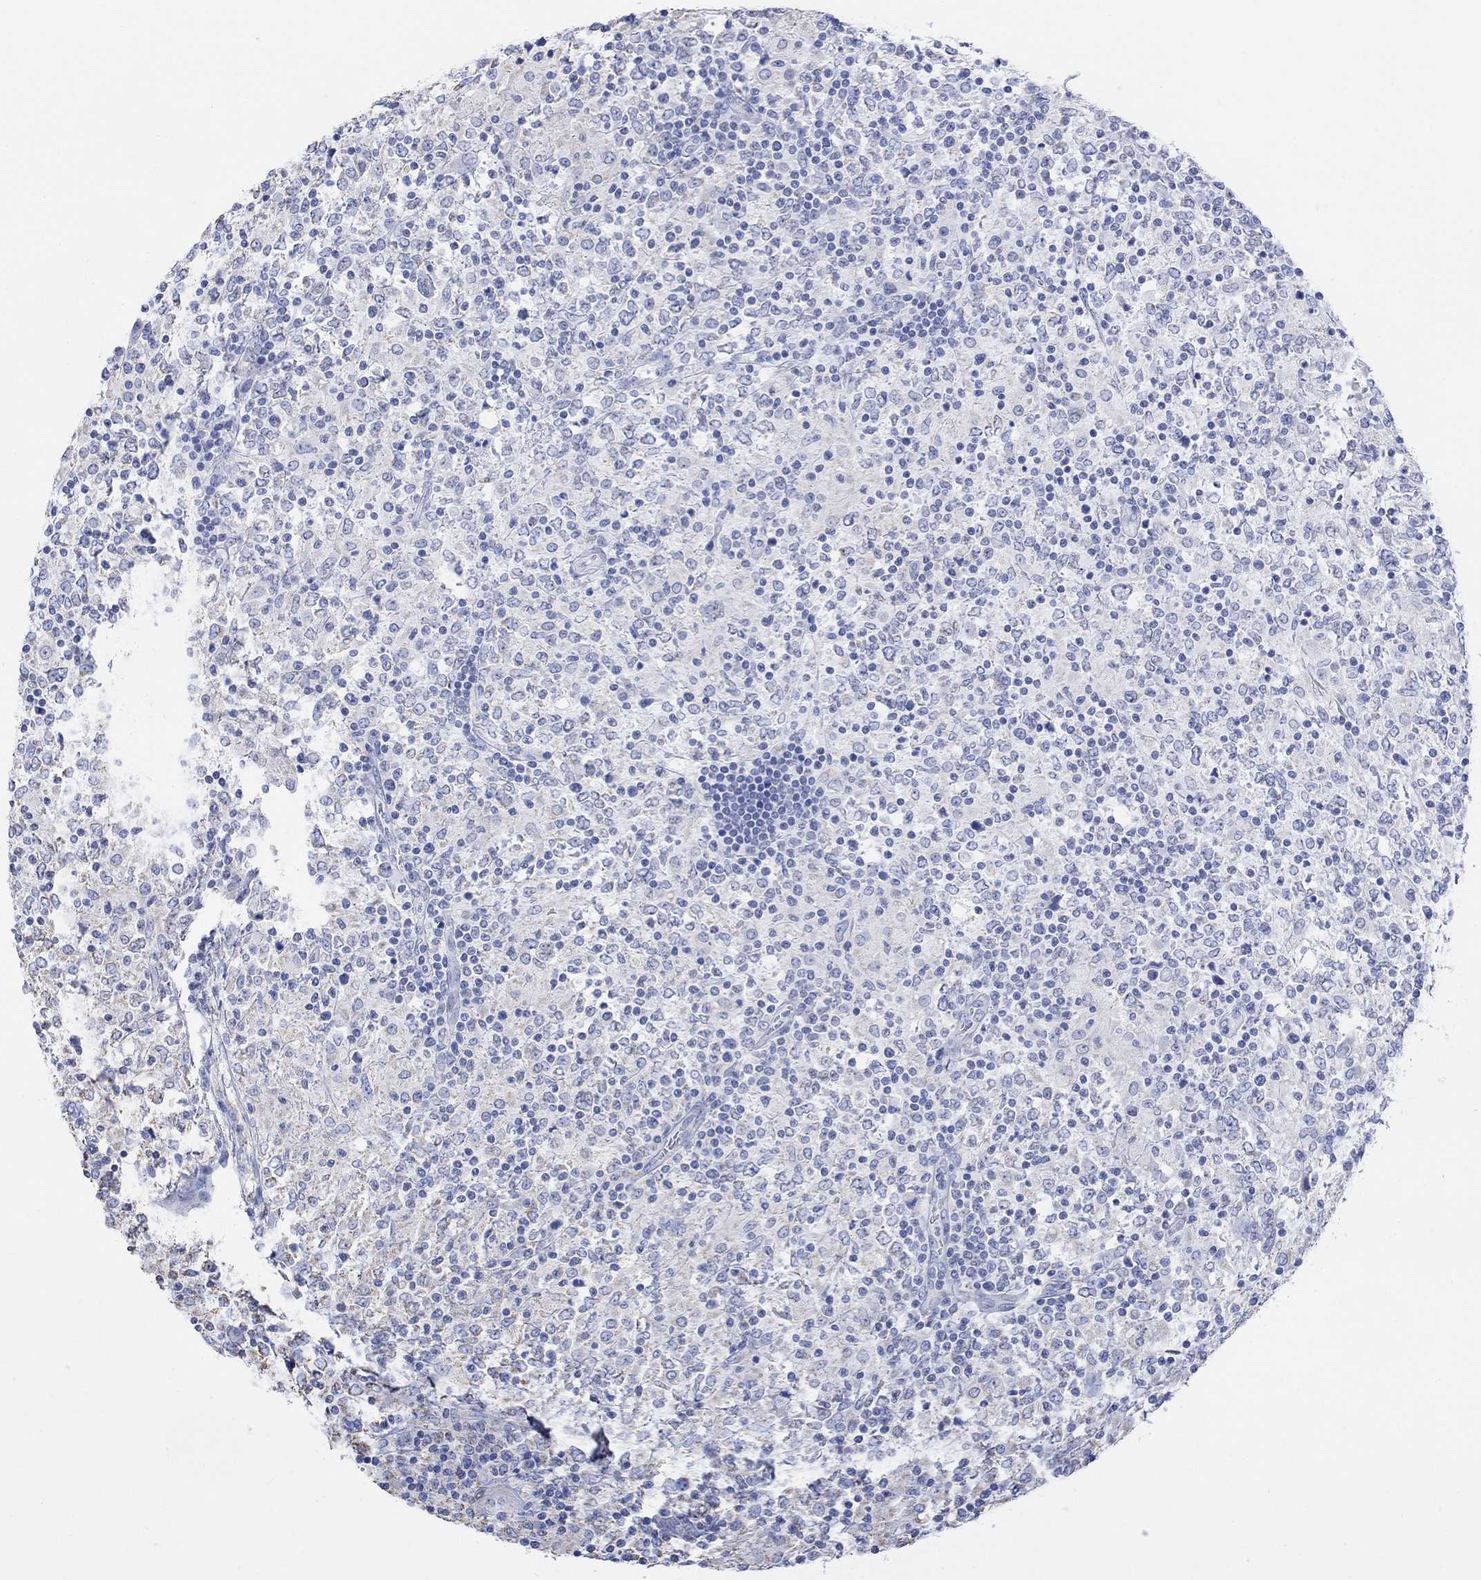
{"staining": {"intensity": "negative", "quantity": "none", "location": "none"}, "tissue": "lymphoma", "cell_type": "Tumor cells", "image_type": "cancer", "snomed": [{"axis": "morphology", "description": "Malignant lymphoma, non-Hodgkin's type, High grade"}, {"axis": "topography", "description": "Lymph node"}], "caption": "An immunohistochemistry histopathology image of lymphoma is shown. There is no staining in tumor cells of lymphoma. (DAB IHC visualized using brightfield microscopy, high magnification).", "gene": "SYT12", "patient": {"sex": "female", "age": 84}}